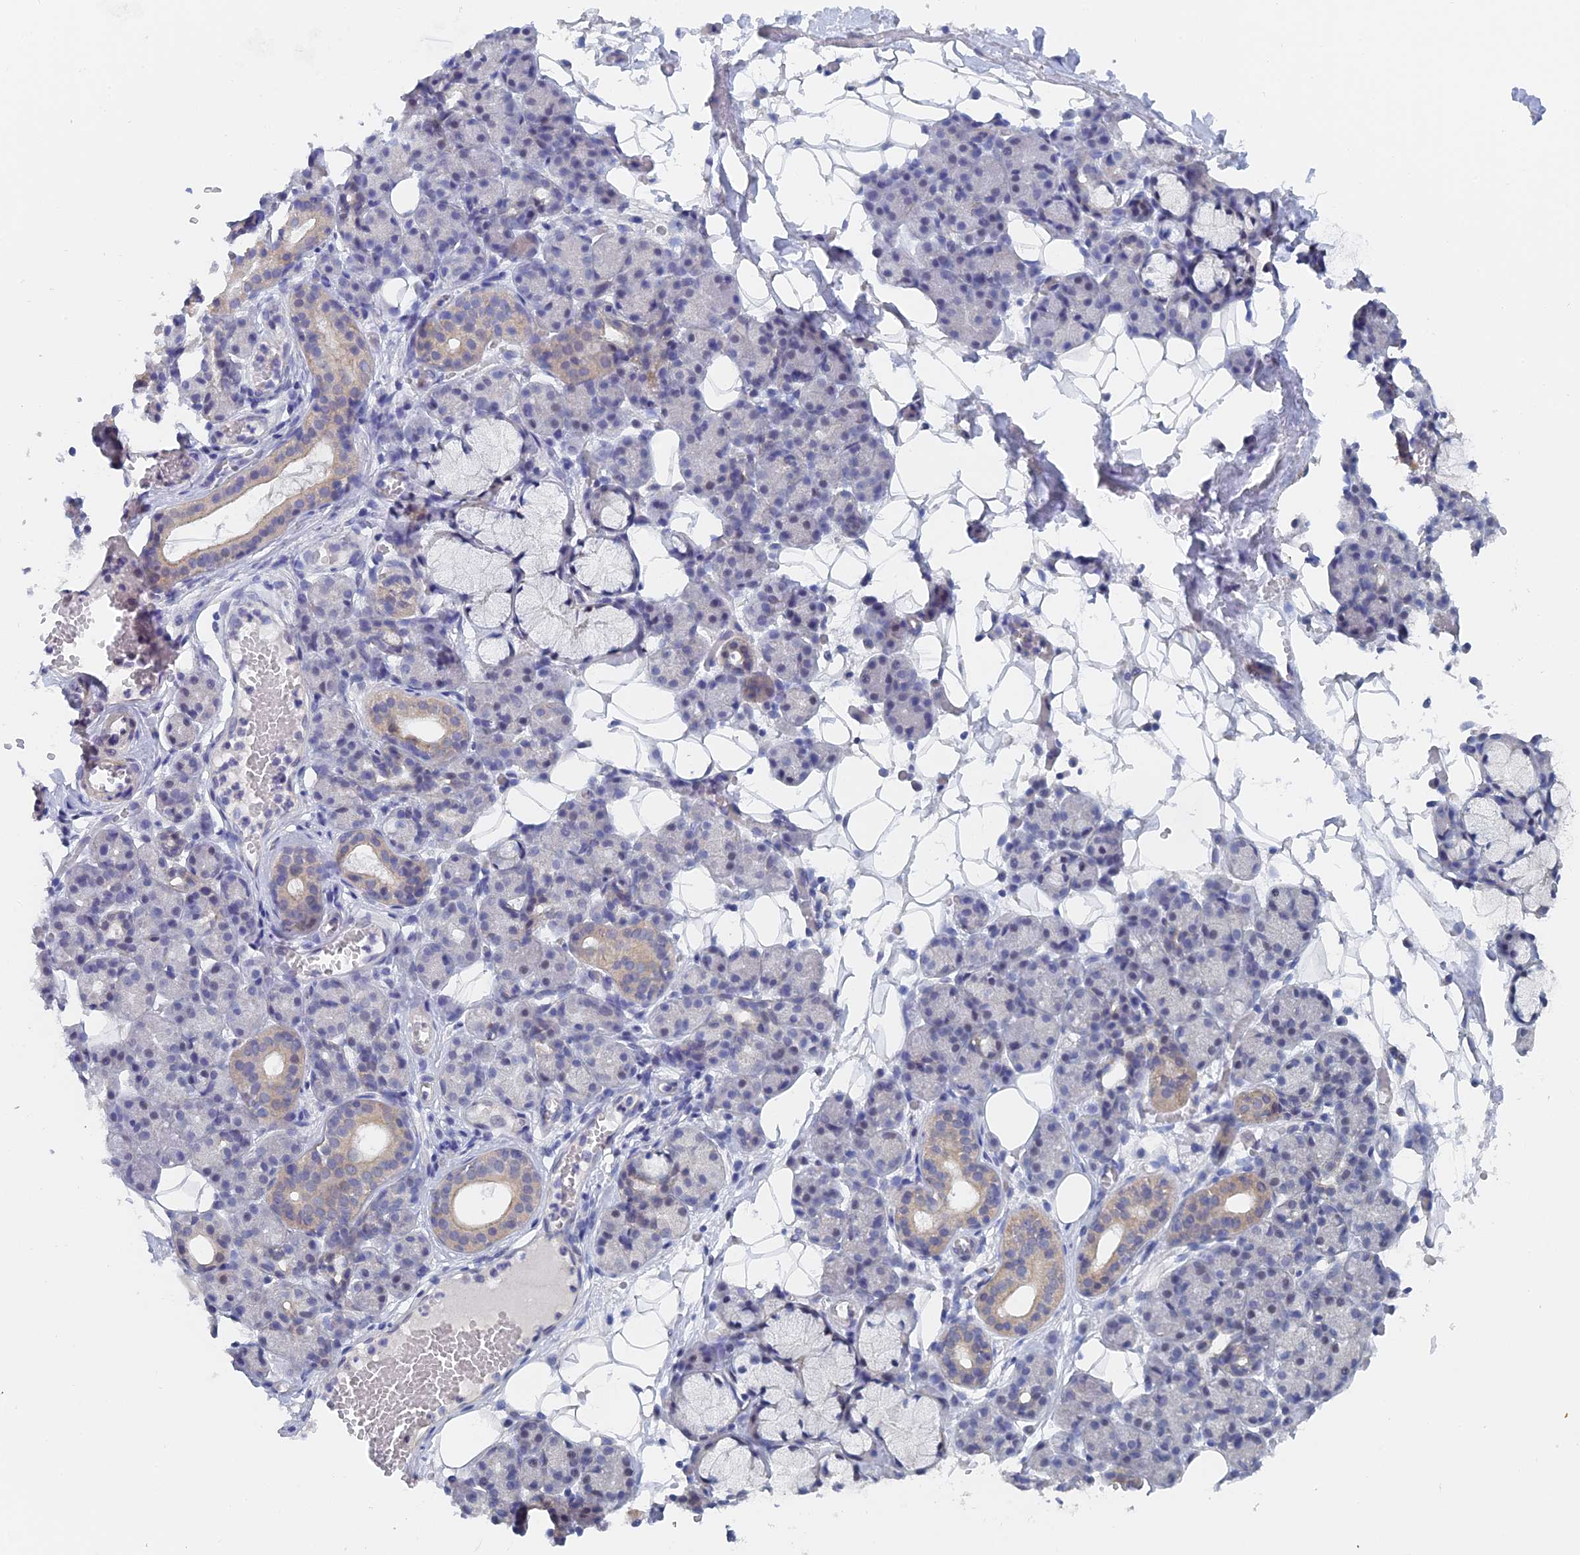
{"staining": {"intensity": "weak", "quantity": "<25%", "location": "cytoplasmic/membranous"}, "tissue": "salivary gland", "cell_type": "Glandular cells", "image_type": "normal", "snomed": [{"axis": "morphology", "description": "Normal tissue, NOS"}, {"axis": "topography", "description": "Salivary gland"}], "caption": "Glandular cells show no significant expression in normal salivary gland. The staining is performed using DAB (3,3'-diaminobenzidine) brown chromogen with nuclei counter-stained in using hematoxylin.", "gene": "GMNC", "patient": {"sex": "male", "age": 63}}